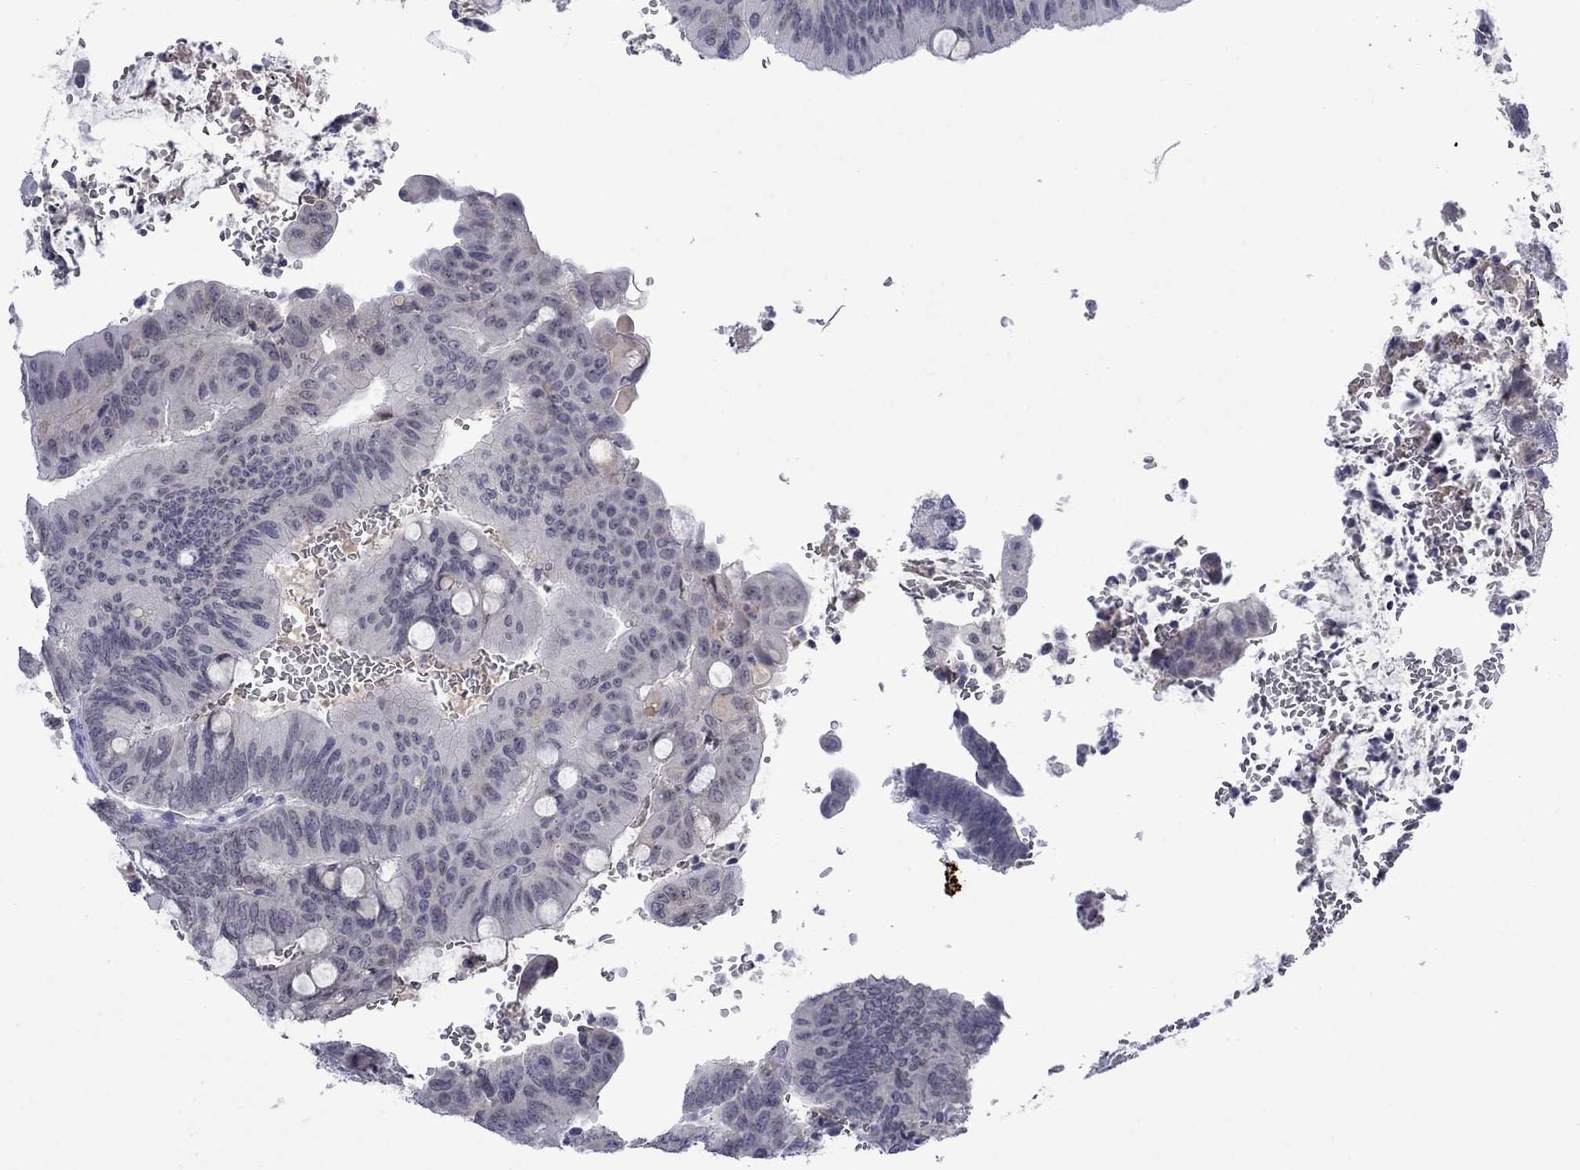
{"staining": {"intensity": "negative", "quantity": "none", "location": "none"}, "tissue": "colorectal cancer", "cell_type": "Tumor cells", "image_type": "cancer", "snomed": [{"axis": "morphology", "description": "Normal tissue, NOS"}, {"axis": "morphology", "description": "Adenocarcinoma, NOS"}, {"axis": "topography", "description": "Rectum"}], "caption": "Protein analysis of colorectal adenocarcinoma reveals no significant staining in tumor cells. The staining is performed using DAB (3,3'-diaminobenzidine) brown chromogen with nuclei counter-stained in using hematoxylin.", "gene": "NSMF", "patient": {"sex": "male", "age": 92}}